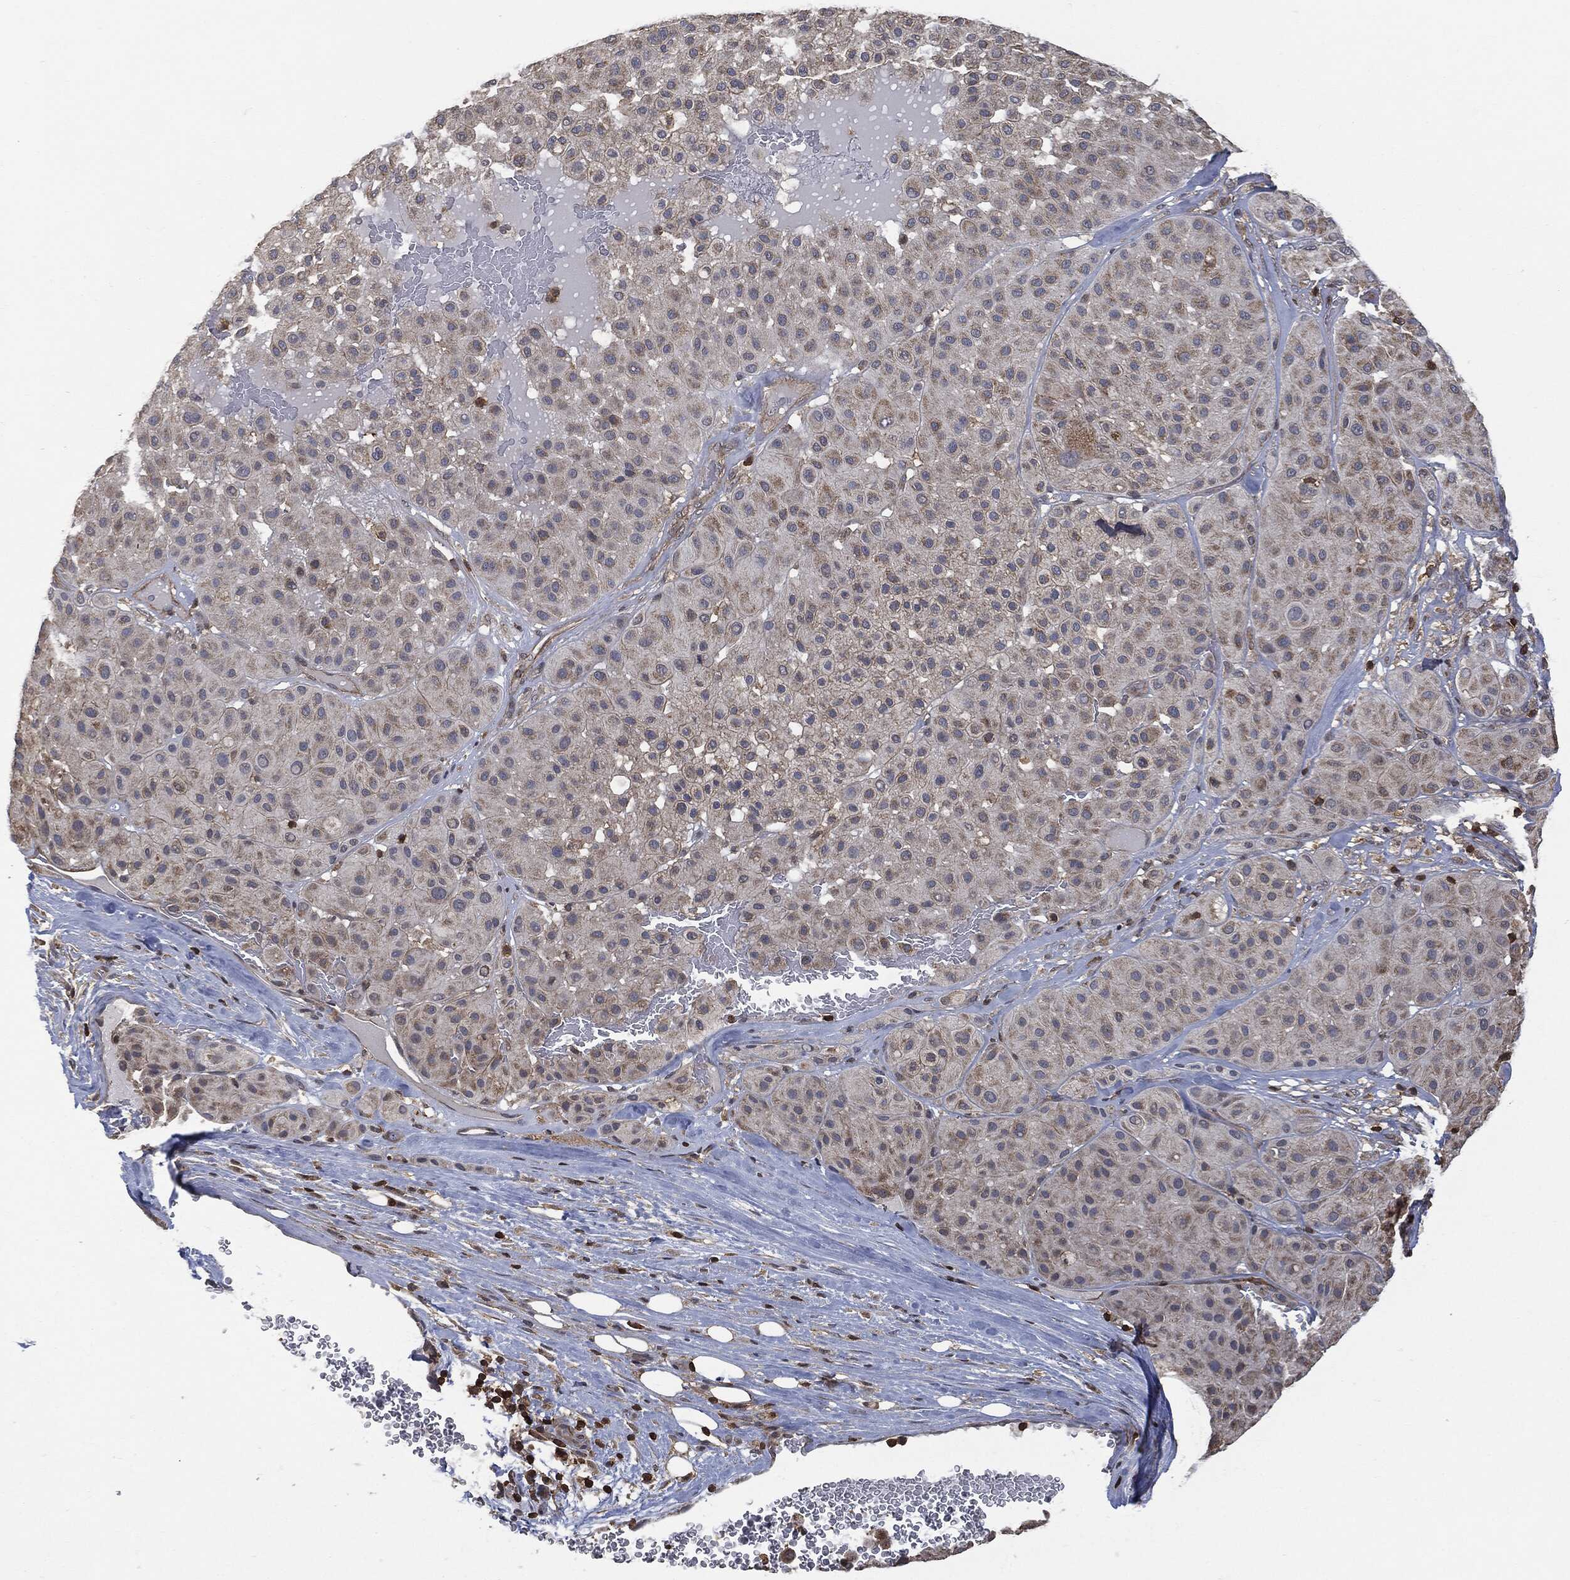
{"staining": {"intensity": "weak", "quantity": "<25%", "location": "cytoplasmic/membranous"}, "tissue": "melanoma", "cell_type": "Tumor cells", "image_type": "cancer", "snomed": [{"axis": "morphology", "description": "Malignant melanoma, Metastatic site"}, {"axis": "topography", "description": "Smooth muscle"}], "caption": "Tumor cells show no significant protein staining in melanoma. The staining was performed using DAB (3,3'-diaminobenzidine) to visualize the protein expression in brown, while the nuclei were stained in blue with hematoxylin (Magnification: 20x).", "gene": "PSMB10", "patient": {"sex": "male", "age": 41}}